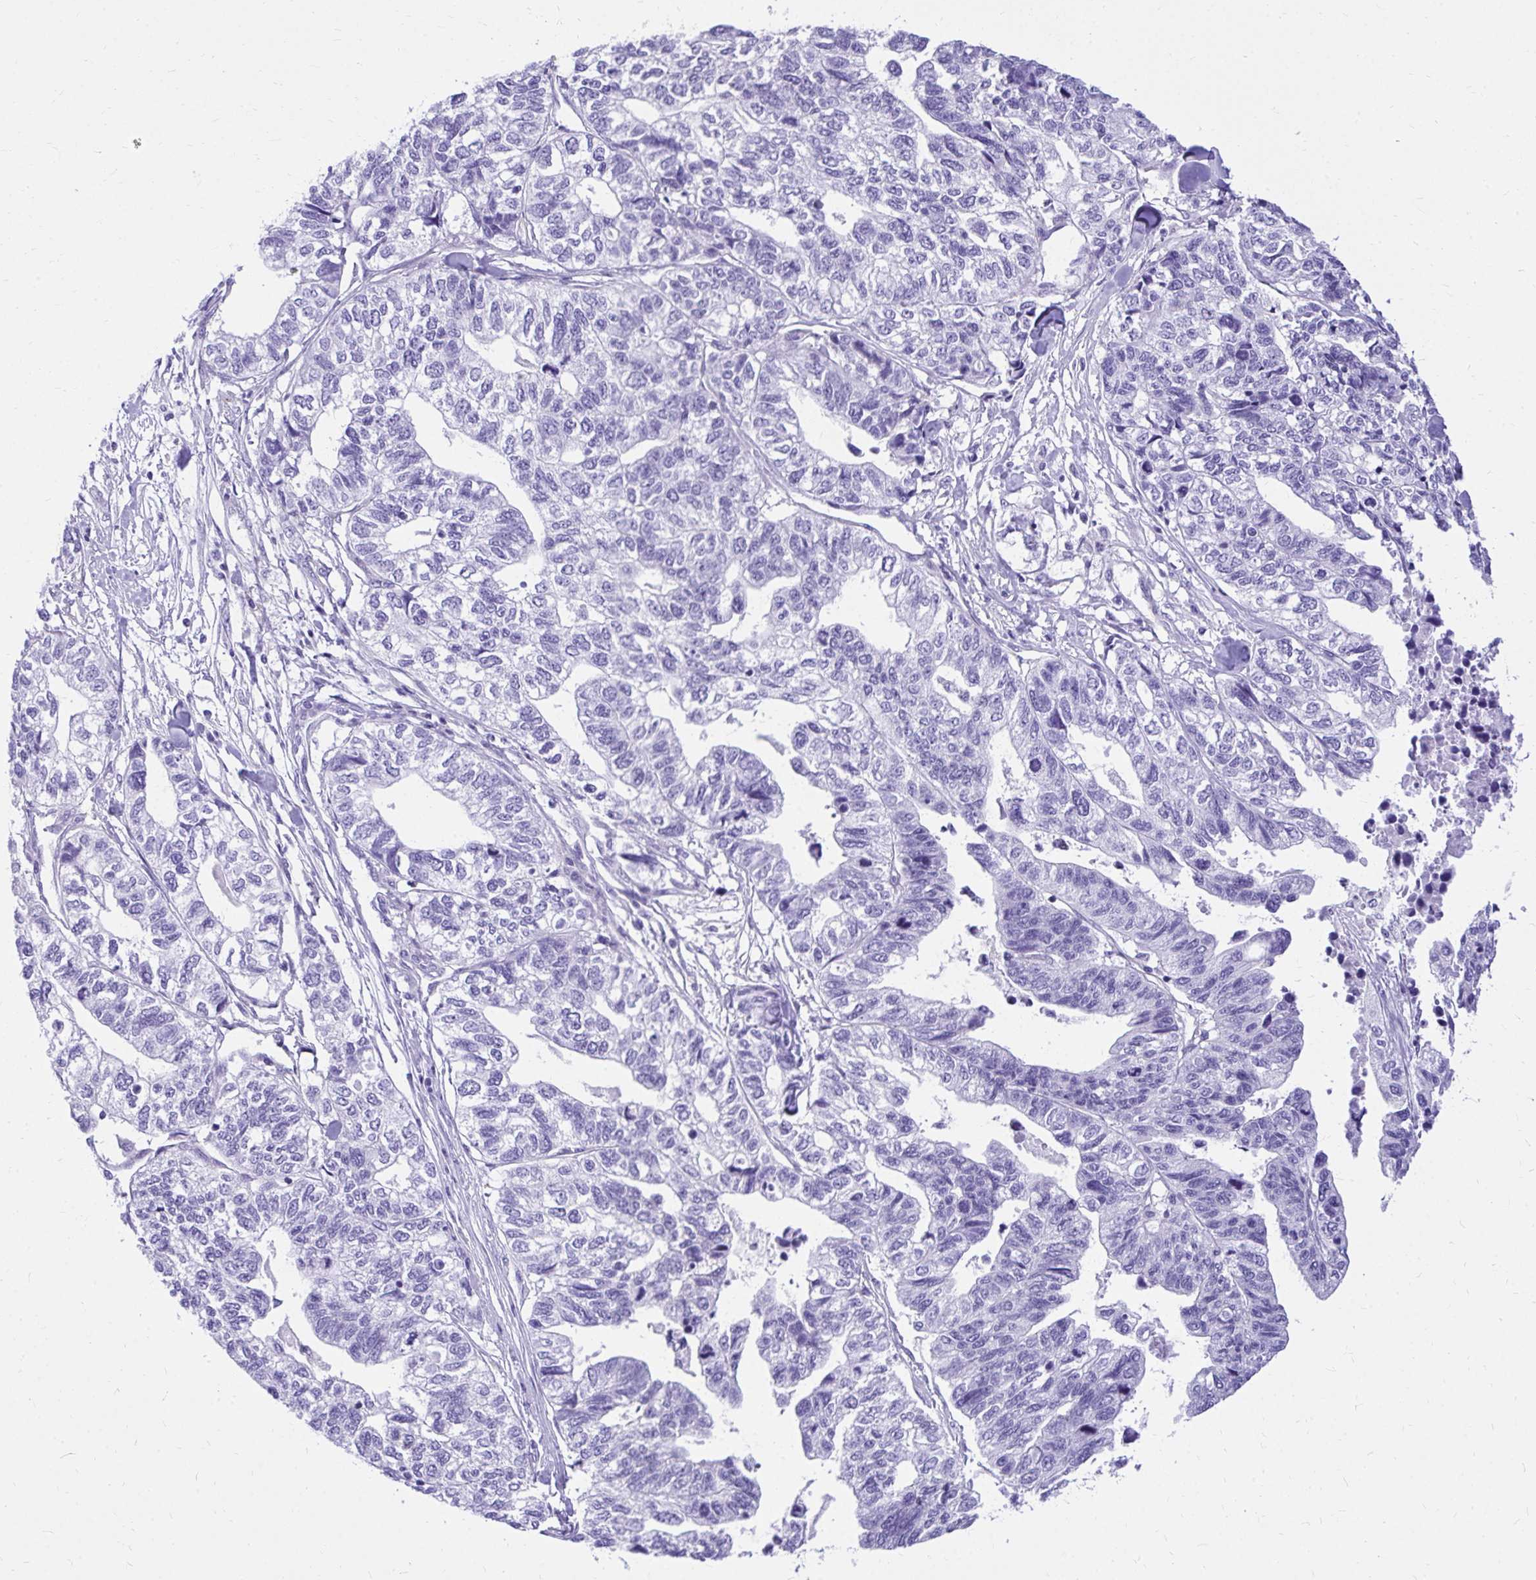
{"staining": {"intensity": "negative", "quantity": "none", "location": "none"}, "tissue": "stomach cancer", "cell_type": "Tumor cells", "image_type": "cancer", "snomed": [{"axis": "morphology", "description": "Adenocarcinoma, NOS"}, {"axis": "topography", "description": "Stomach, upper"}], "caption": "Human stomach cancer stained for a protein using IHC displays no expression in tumor cells.", "gene": "PELI3", "patient": {"sex": "female", "age": 67}}